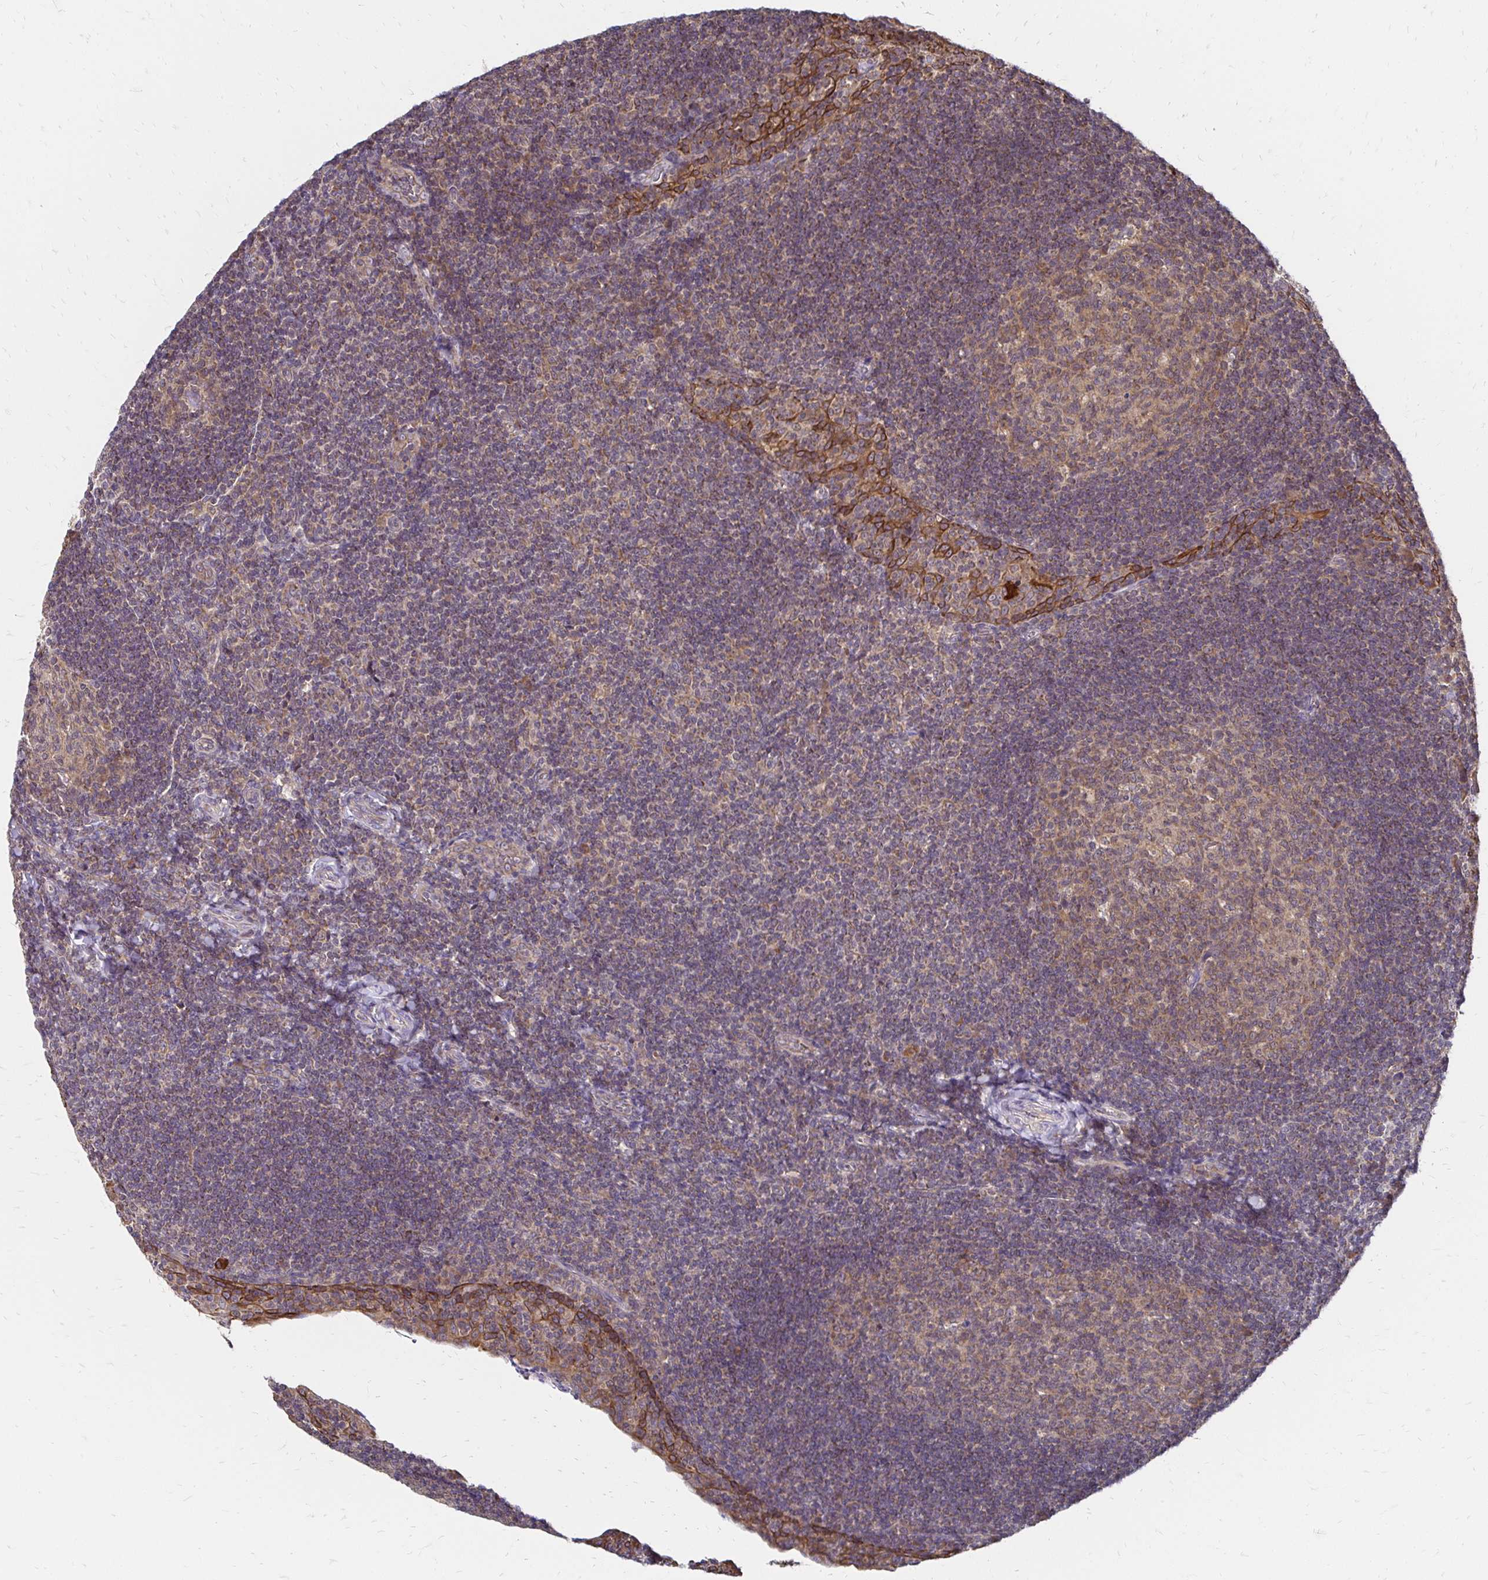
{"staining": {"intensity": "weak", "quantity": ">75%", "location": "cytoplasmic/membranous"}, "tissue": "tonsil", "cell_type": "Germinal center cells", "image_type": "normal", "snomed": [{"axis": "morphology", "description": "Normal tissue, NOS"}, {"axis": "topography", "description": "Tonsil"}], "caption": "Immunohistochemistry staining of unremarkable tonsil, which displays low levels of weak cytoplasmic/membranous positivity in about >75% of germinal center cells indicating weak cytoplasmic/membranous protein expression. The staining was performed using DAB (3,3'-diaminobenzidine) (brown) for protein detection and nuclei were counterstained in hematoxylin (blue).", "gene": "ZW10", "patient": {"sex": "male", "age": 17}}